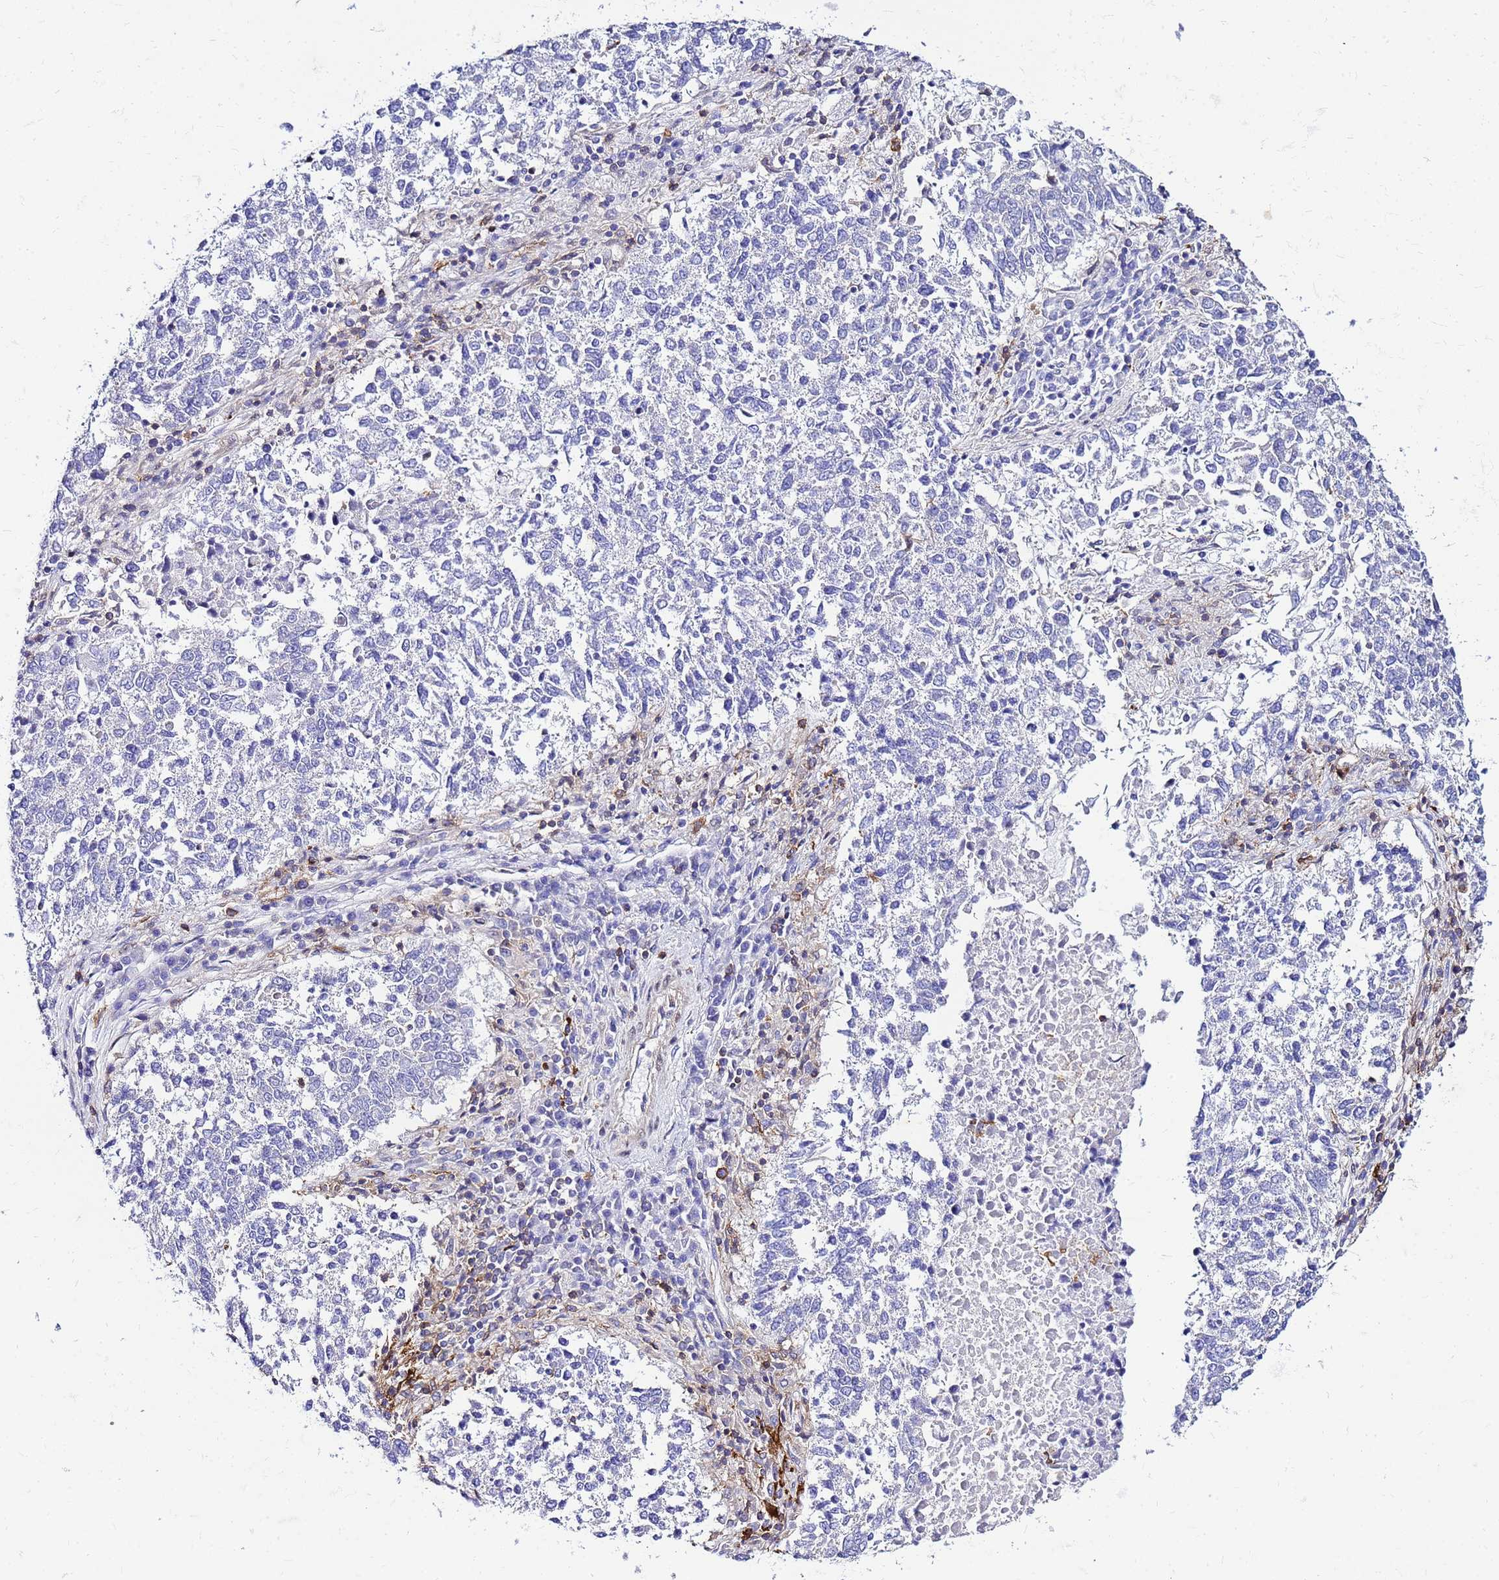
{"staining": {"intensity": "negative", "quantity": "none", "location": "none"}, "tissue": "lung cancer", "cell_type": "Tumor cells", "image_type": "cancer", "snomed": [{"axis": "morphology", "description": "Squamous cell carcinoma, NOS"}, {"axis": "topography", "description": "Lung"}], "caption": "Tumor cells show no significant protein staining in lung cancer. The staining was performed using DAB (3,3'-diaminobenzidine) to visualize the protein expression in brown, while the nuclei were stained in blue with hematoxylin (Magnification: 20x).", "gene": "DBNDD2", "patient": {"sex": "male", "age": 73}}